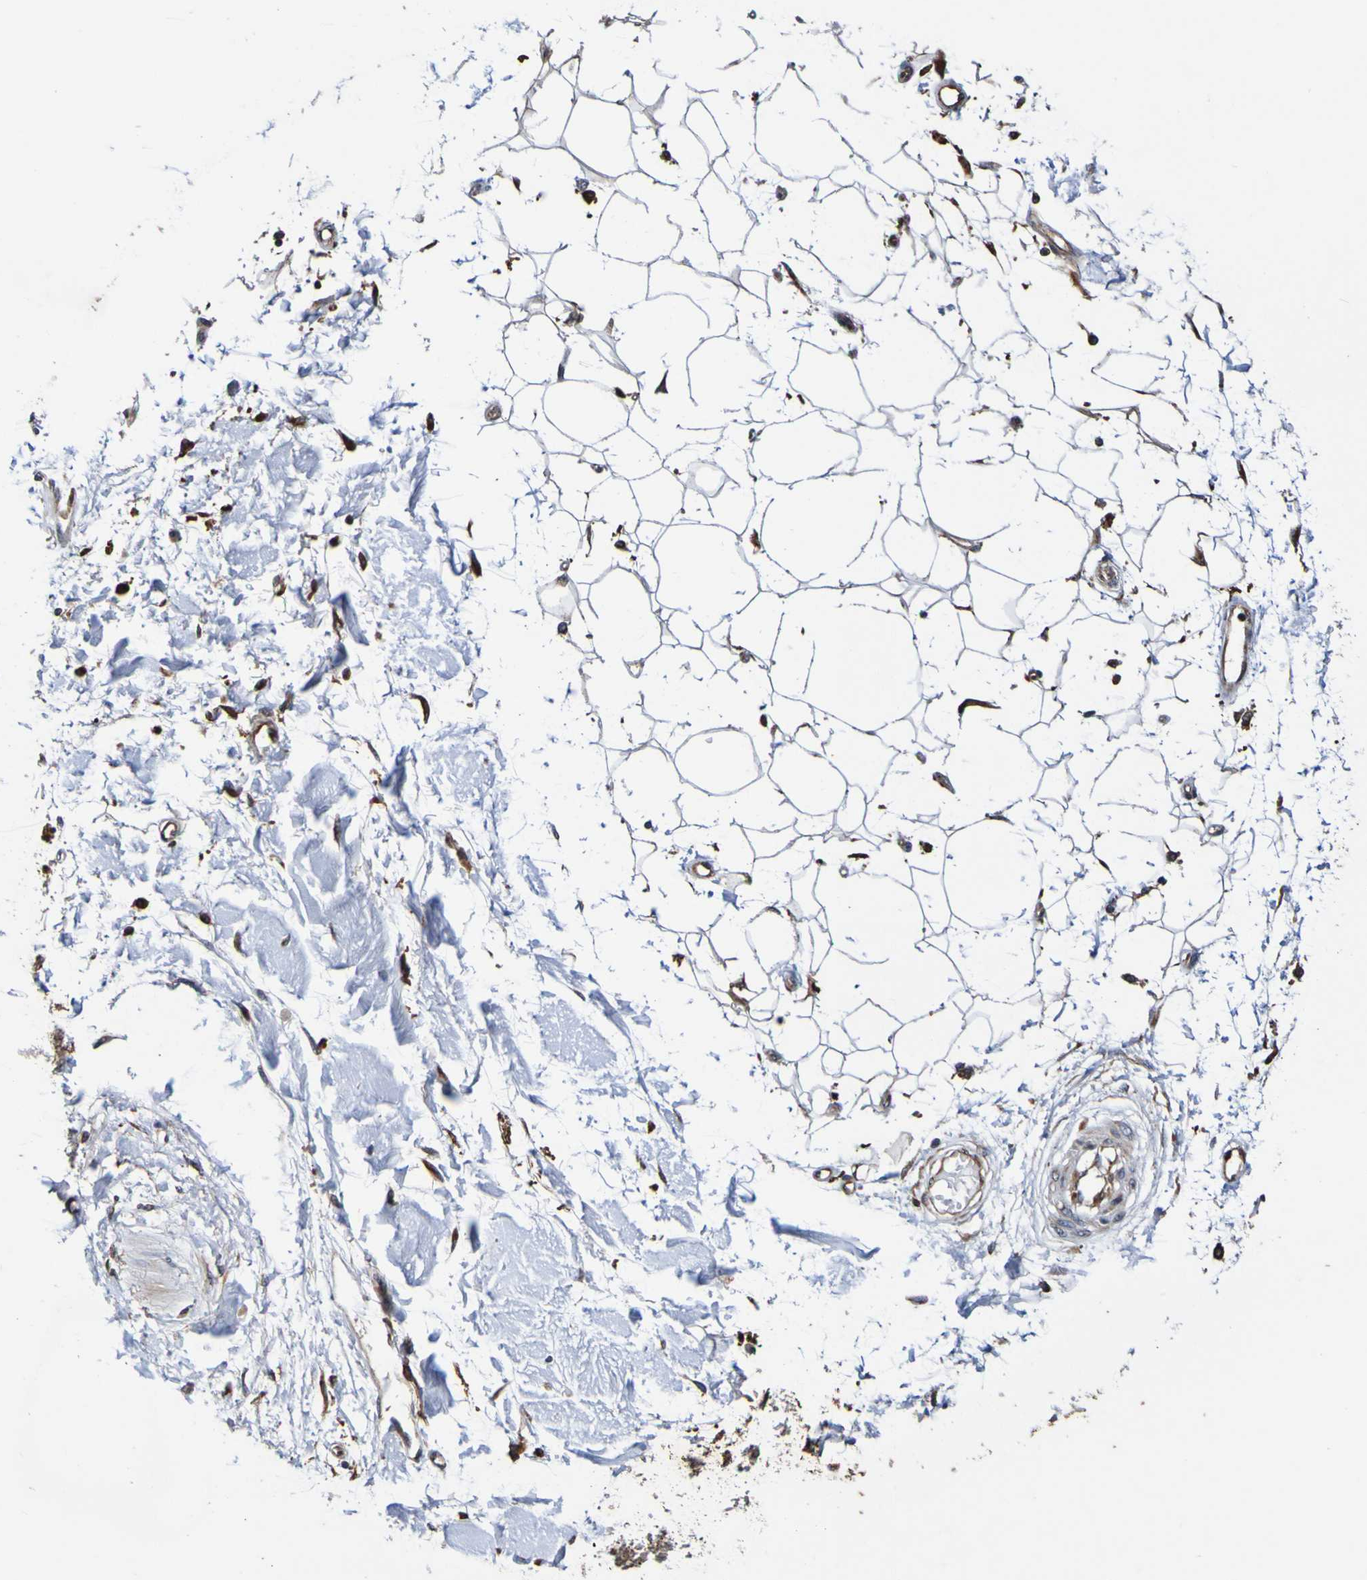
{"staining": {"intensity": "moderate", "quantity": ">75%", "location": "cytoplasmic/membranous"}, "tissue": "adipose tissue", "cell_type": "Adipocytes", "image_type": "normal", "snomed": [{"axis": "morphology", "description": "Squamous cell carcinoma, NOS"}, {"axis": "topography", "description": "Skin"}], "caption": "IHC micrograph of normal human adipose tissue stained for a protein (brown), which exhibits medium levels of moderate cytoplasmic/membranous positivity in approximately >75% of adipocytes.", "gene": "AXIN1", "patient": {"sex": "male", "age": 83}}